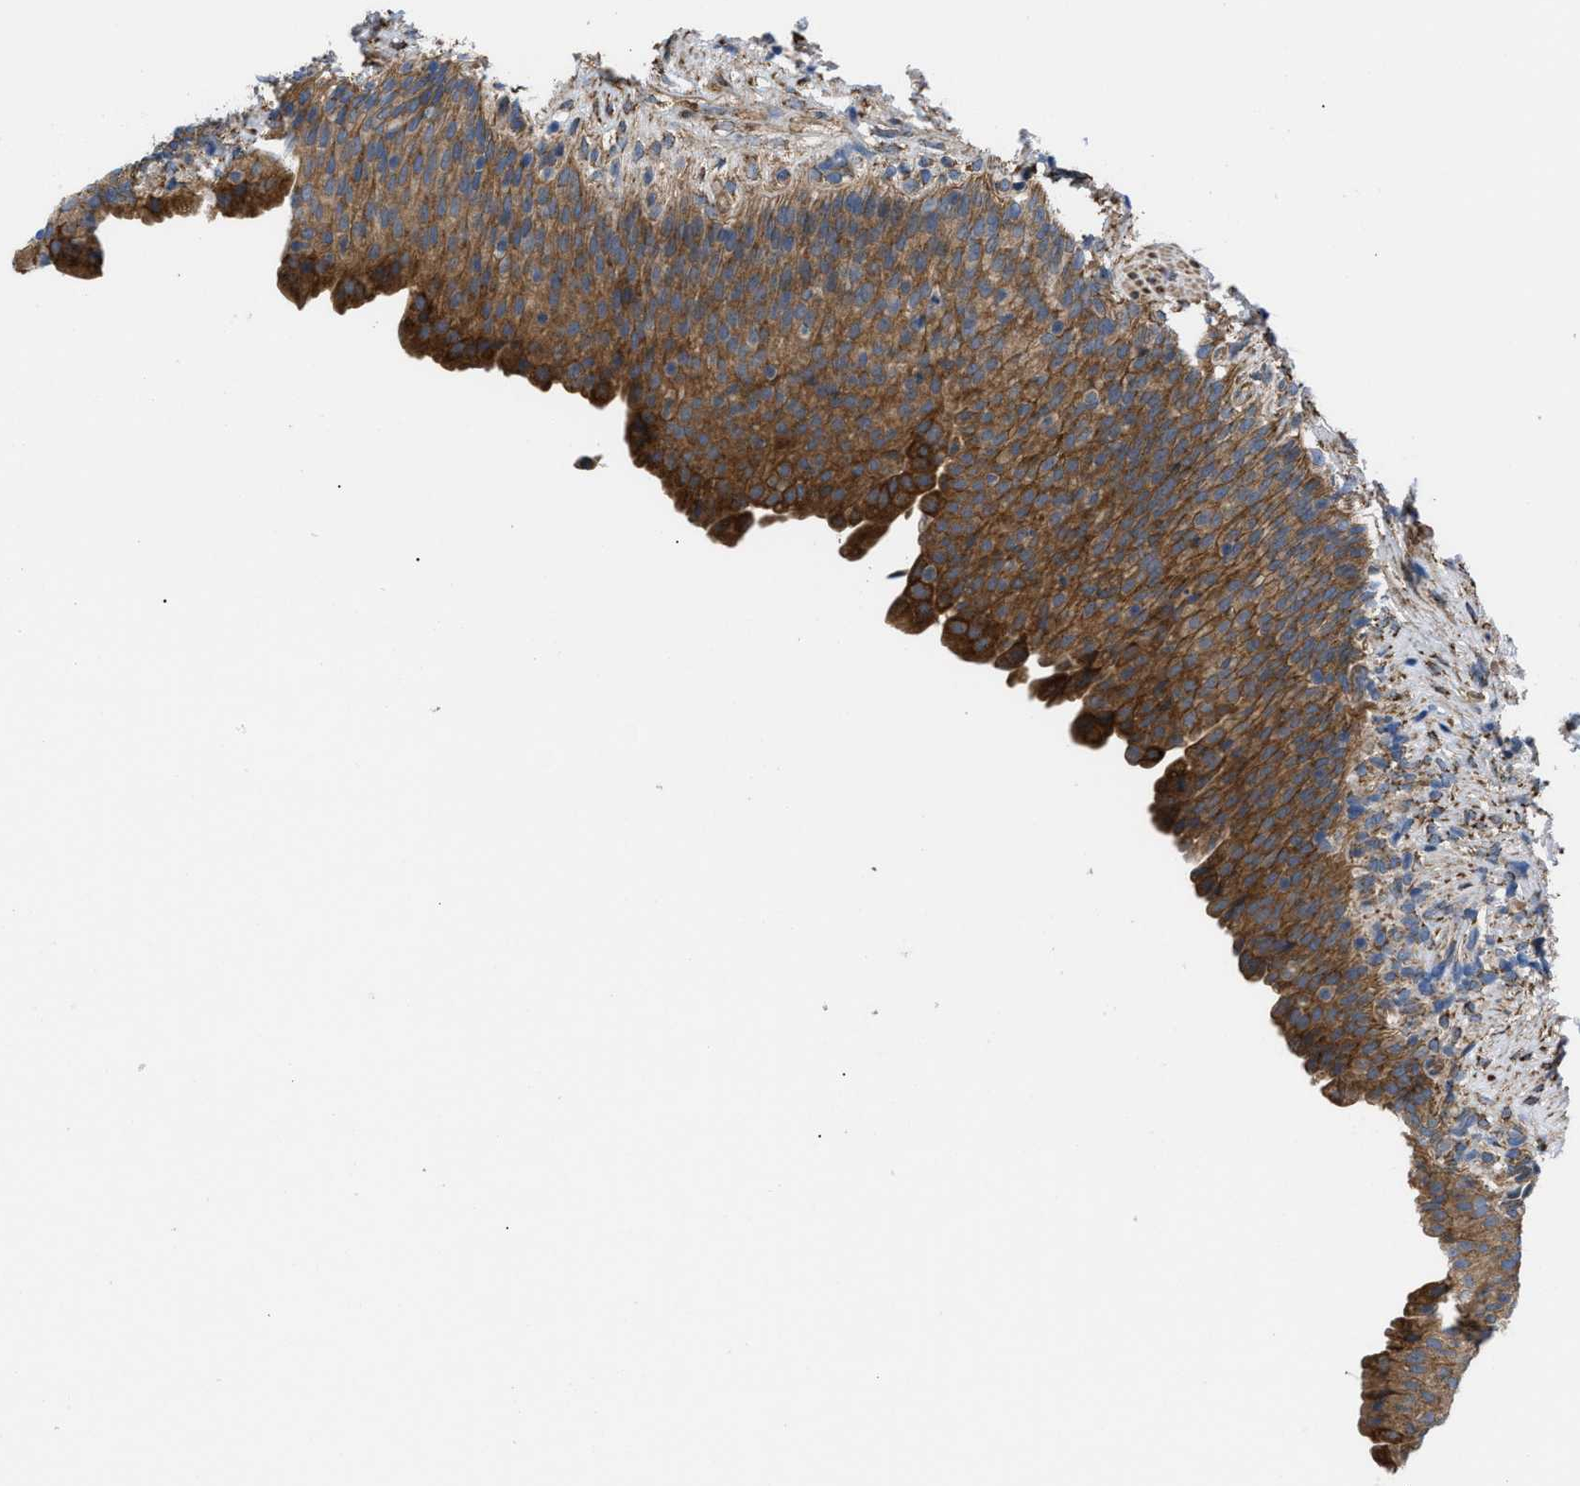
{"staining": {"intensity": "strong", "quantity": ">75%", "location": "cytoplasmic/membranous"}, "tissue": "urinary bladder", "cell_type": "Urothelial cells", "image_type": "normal", "snomed": [{"axis": "morphology", "description": "Normal tissue, NOS"}, {"axis": "topography", "description": "Urinary bladder"}], "caption": "Benign urinary bladder shows strong cytoplasmic/membranous staining in approximately >75% of urothelial cells.", "gene": "MYO10", "patient": {"sex": "female", "age": 79}}